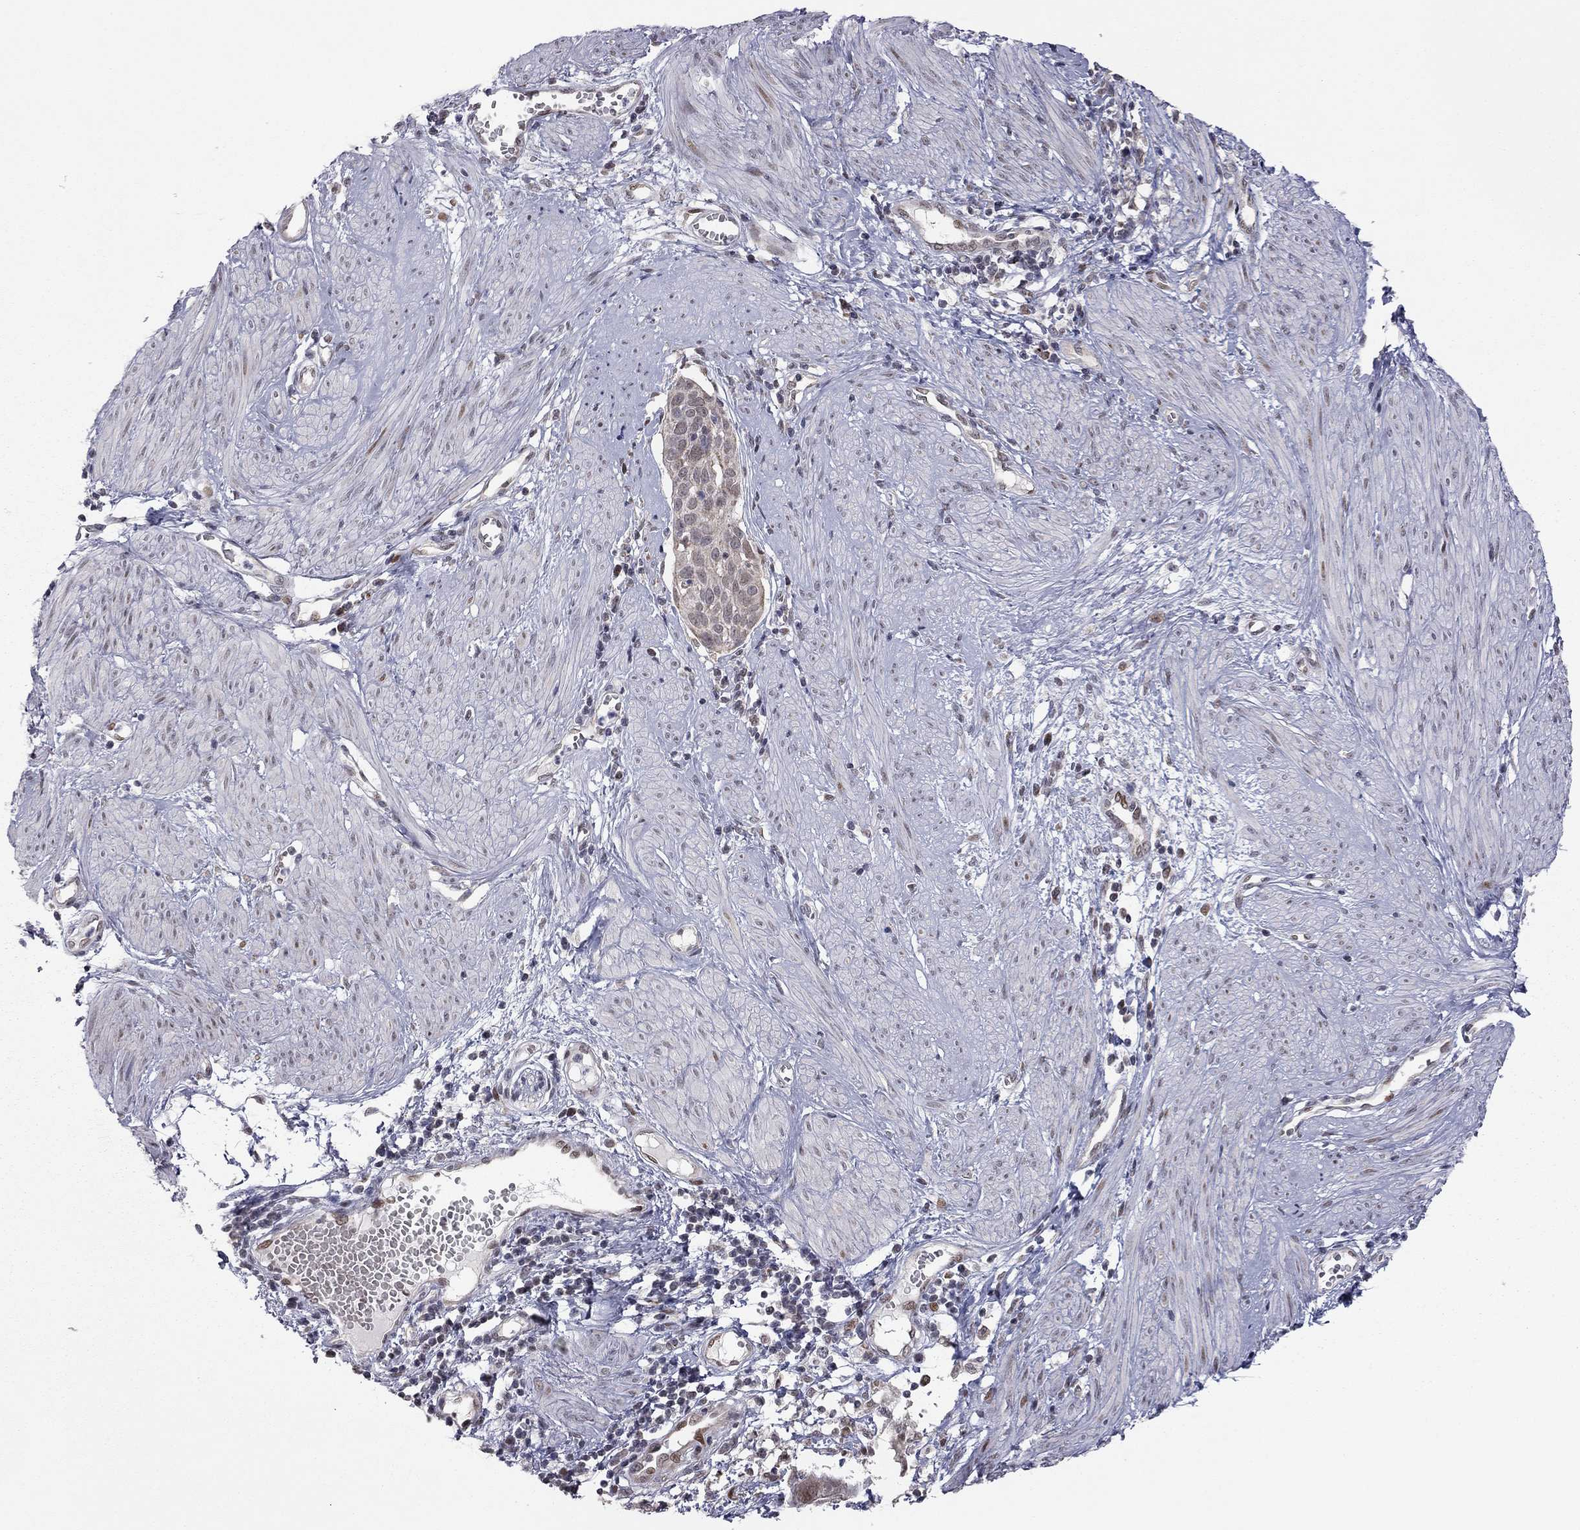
{"staining": {"intensity": "weak", "quantity": ">75%", "location": "cytoplasmic/membranous"}, "tissue": "cervical cancer", "cell_type": "Tumor cells", "image_type": "cancer", "snomed": [{"axis": "morphology", "description": "Squamous cell carcinoma, NOS"}, {"axis": "topography", "description": "Cervix"}], "caption": "Cervical cancer (squamous cell carcinoma) was stained to show a protein in brown. There is low levels of weak cytoplasmic/membranous staining in about >75% of tumor cells. The staining was performed using DAB, with brown indicating positive protein expression. Nuclei are stained blue with hematoxylin.", "gene": "MC3R", "patient": {"sex": "female", "age": 39}}